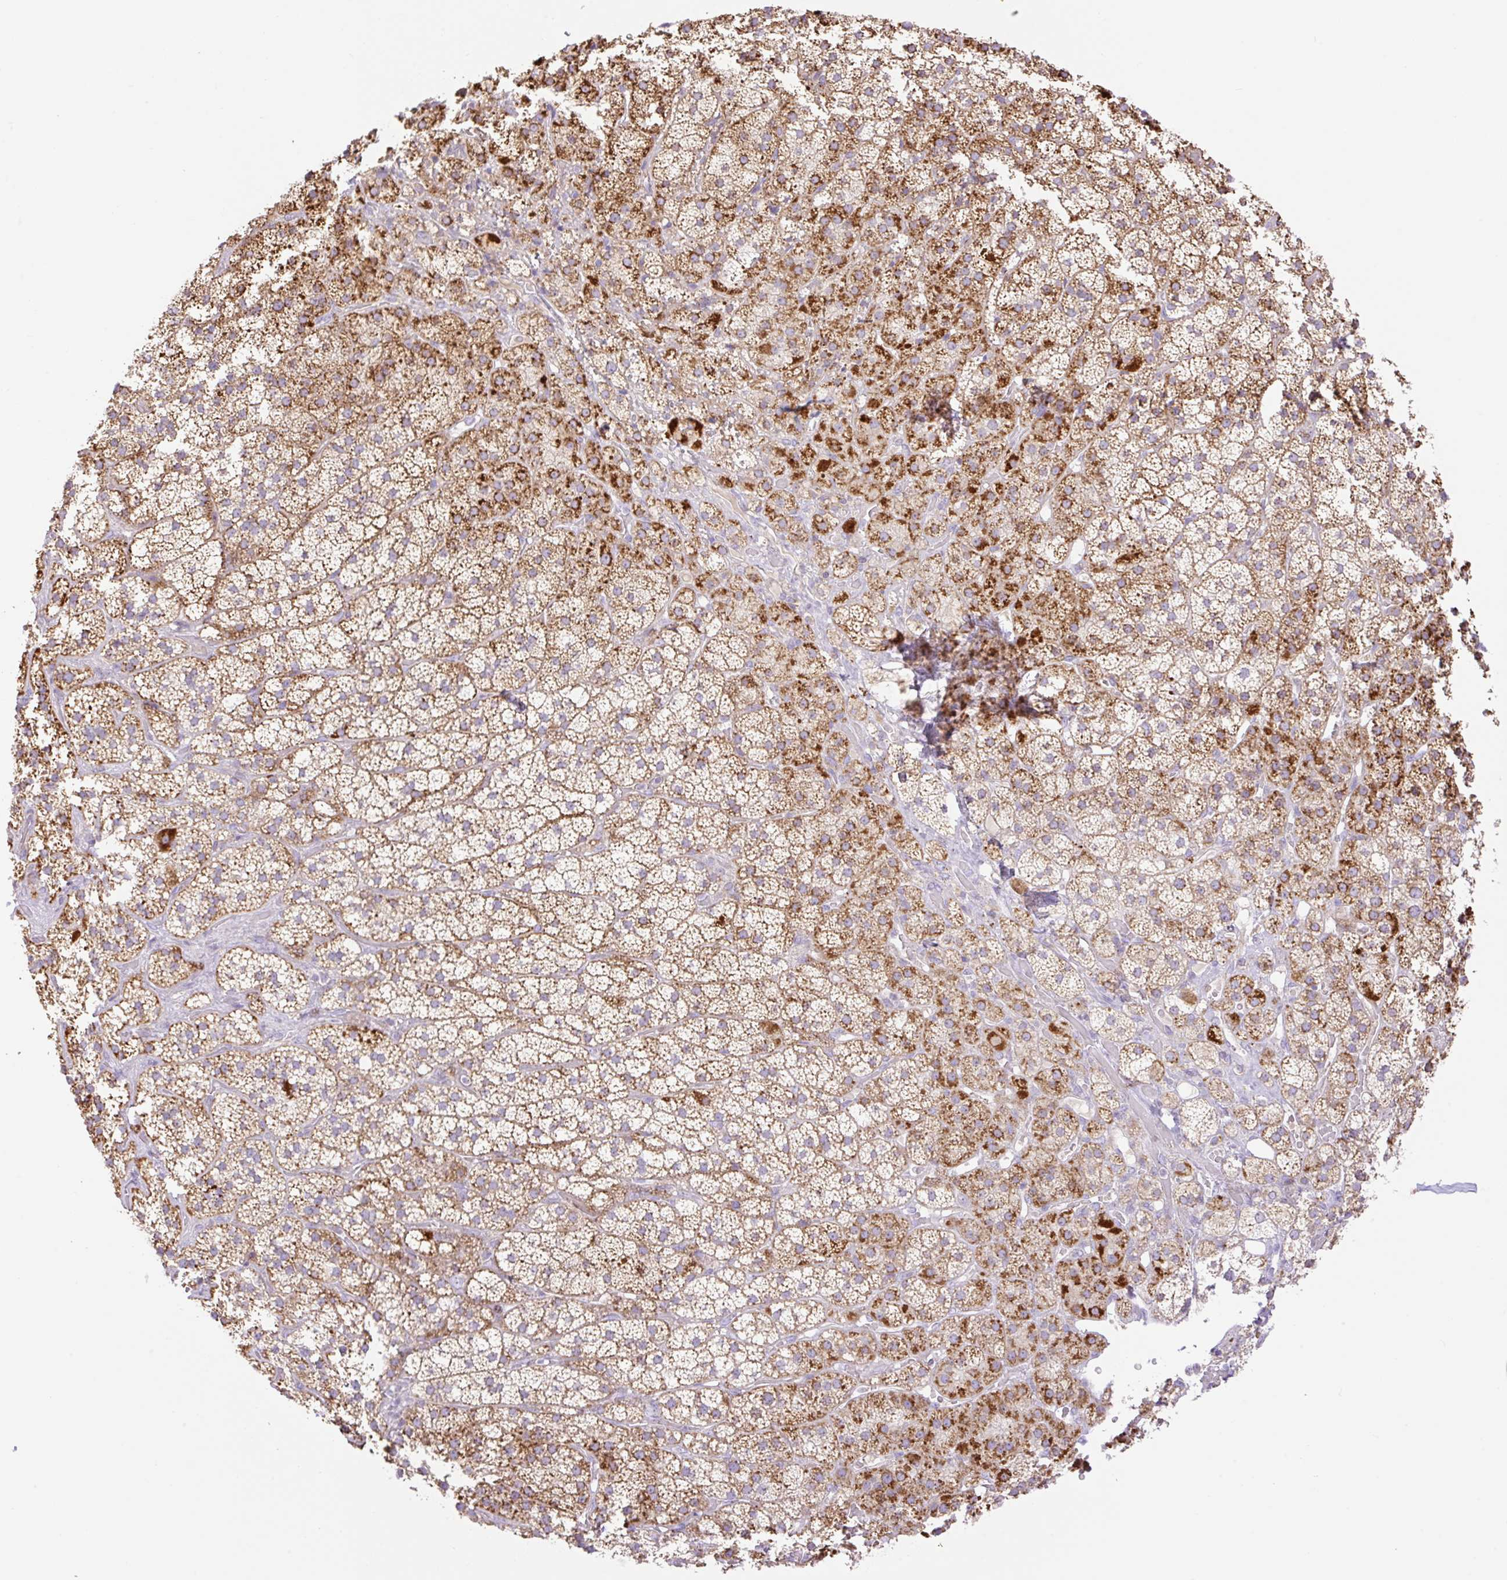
{"staining": {"intensity": "strong", "quantity": "25%-75%", "location": "cytoplasmic/membranous"}, "tissue": "adrenal gland", "cell_type": "Glandular cells", "image_type": "normal", "snomed": [{"axis": "morphology", "description": "Normal tissue, NOS"}, {"axis": "topography", "description": "Adrenal gland"}], "caption": "Immunohistochemical staining of unremarkable adrenal gland shows high levels of strong cytoplasmic/membranous staining in approximately 25%-75% of glandular cells.", "gene": "VPS25", "patient": {"sex": "male", "age": 57}}